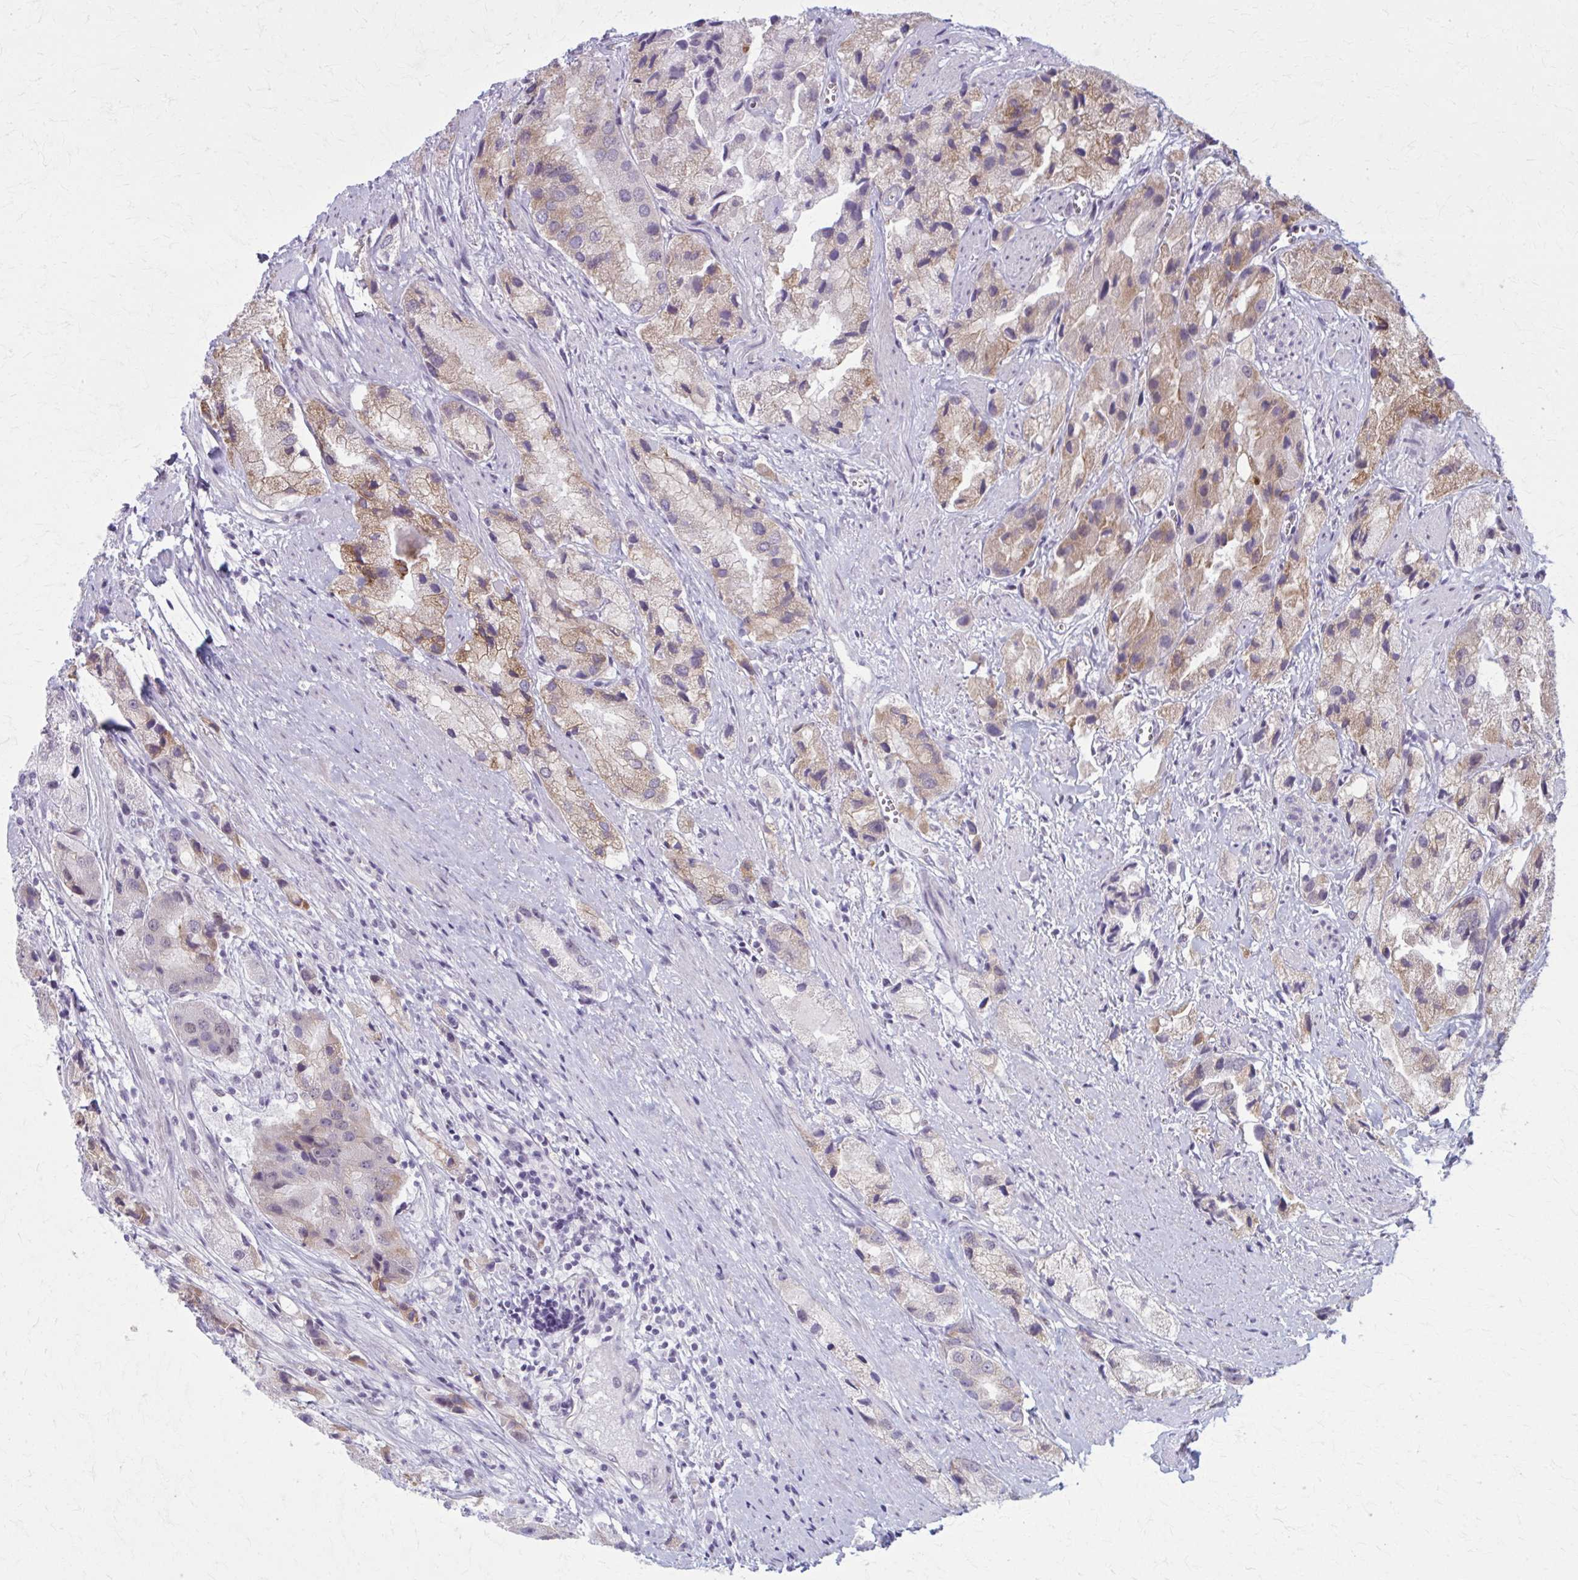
{"staining": {"intensity": "moderate", "quantity": "25%-75%", "location": "cytoplasmic/membranous"}, "tissue": "prostate cancer", "cell_type": "Tumor cells", "image_type": "cancer", "snomed": [{"axis": "morphology", "description": "Adenocarcinoma, Low grade"}, {"axis": "topography", "description": "Prostate"}], "caption": "IHC histopathology image of neoplastic tissue: low-grade adenocarcinoma (prostate) stained using IHC reveals medium levels of moderate protein expression localized specifically in the cytoplasmic/membranous of tumor cells, appearing as a cytoplasmic/membranous brown color.", "gene": "NUMBL", "patient": {"sex": "male", "age": 69}}